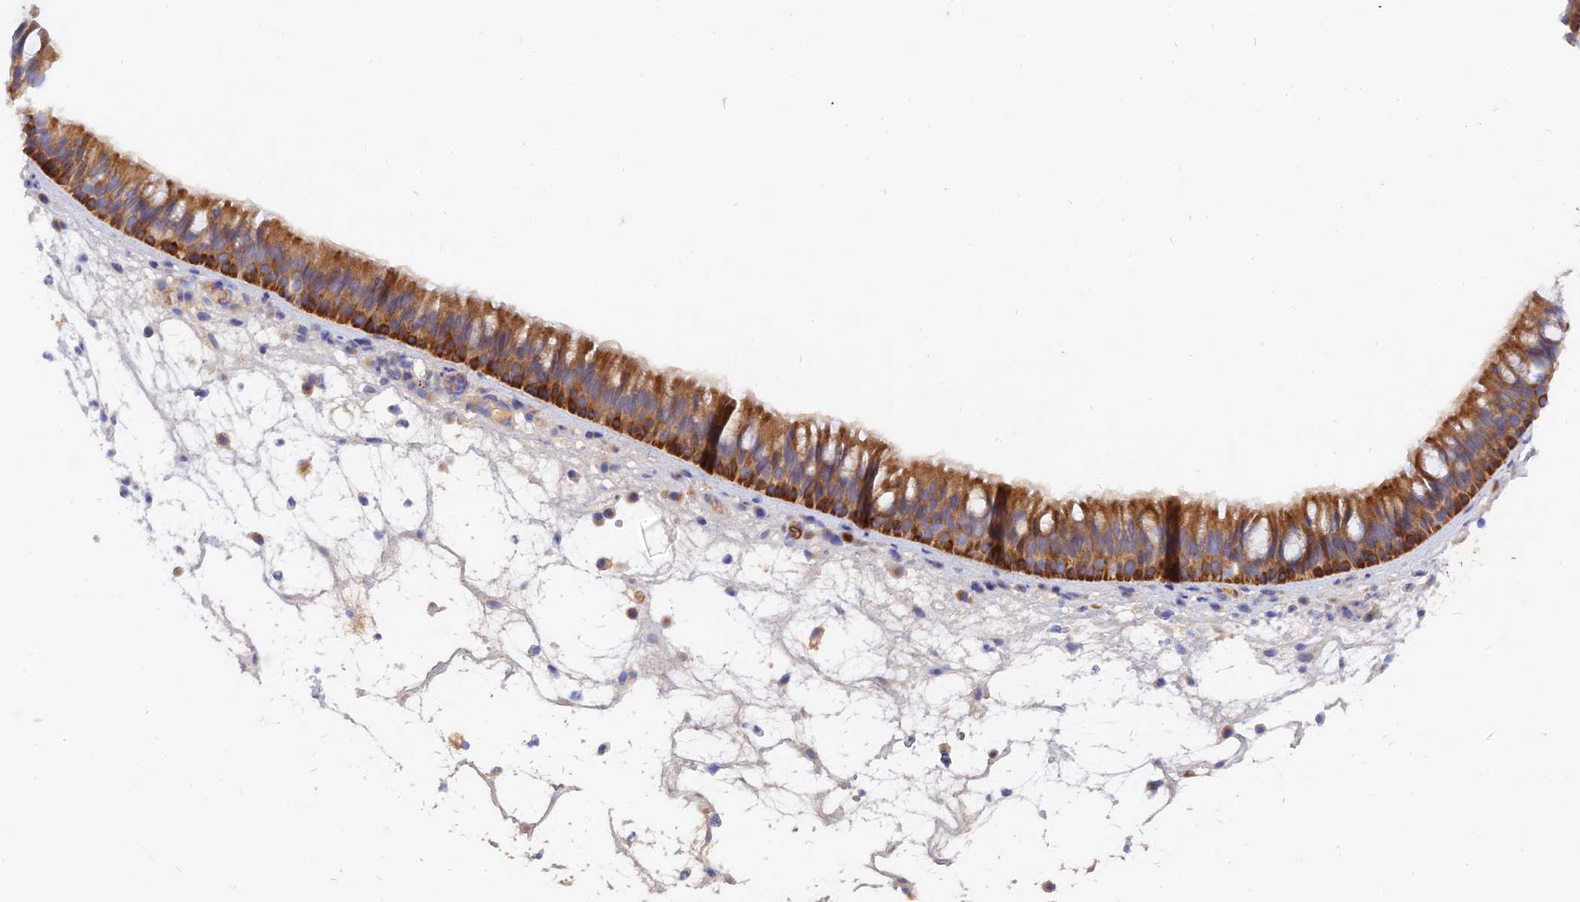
{"staining": {"intensity": "strong", "quantity": ">75%", "location": "cytoplasmic/membranous"}, "tissue": "nasopharynx", "cell_type": "Respiratory epithelial cells", "image_type": "normal", "snomed": [{"axis": "morphology", "description": "Normal tissue, NOS"}, {"axis": "morphology", "description": "Inflammation, NOS"}, {"axis": "morphology", "description": "Malignant melanoma, Metastatic site"}, {"axis": "topography", "description": "Nasopharynx"}], "caption": "Immunohistochemical staining of unremarkable nasopharynx displays >75% levels of strong cytoplasmic/membranous protein expression in approximately >75% of respiratory epithelial cells. (Stains: DAB in brown, nuclei in blue, Microscopy: brightfield microscopy at high magnification).", "gene": "MROH1", "patient": {"sex": "male", "age": 70}}